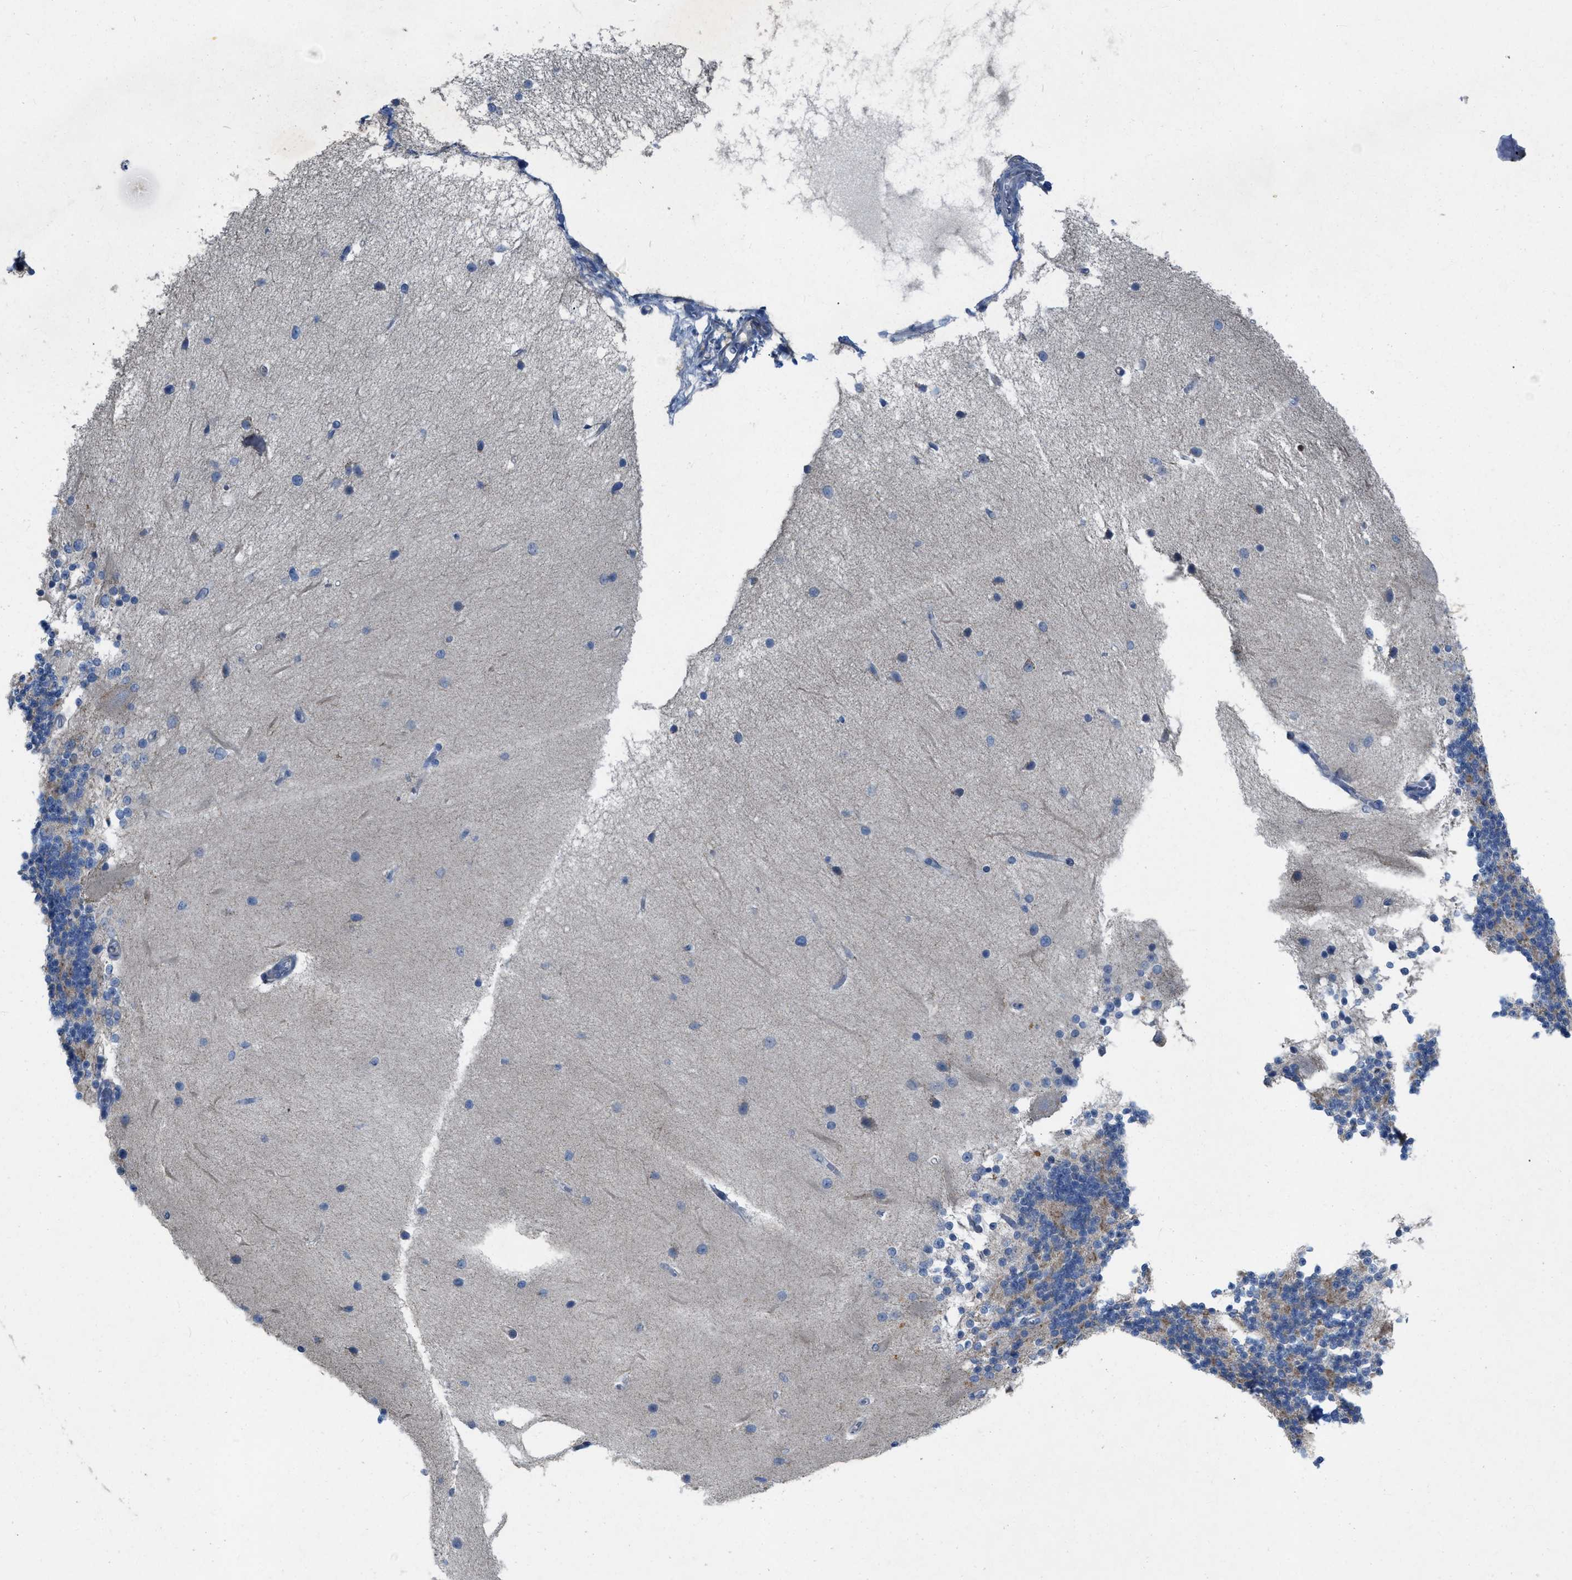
{"staining": {"intensity": "moderate", "quantity": "25%-75%", "location": "cytoplasmic/membranous"}, "tissue": "cerebellum", "cell_type": "Cells in granular layer", "image_type": "normal", "snomed": [{"axis": "morphology", "description": "Normal tissue, NOS"}, {"axis": "topography", "description": "Cerebellum"}], "caption": "Moderate cytoplasmic/membranous expression for a protein is appreciated in approximately 25%-75% of cells in granular layer of benign cerebellum using immunohistochemistry (IHC).", "gene": "PLPPR5", "patient": {"sex": "female", "age": 54}}